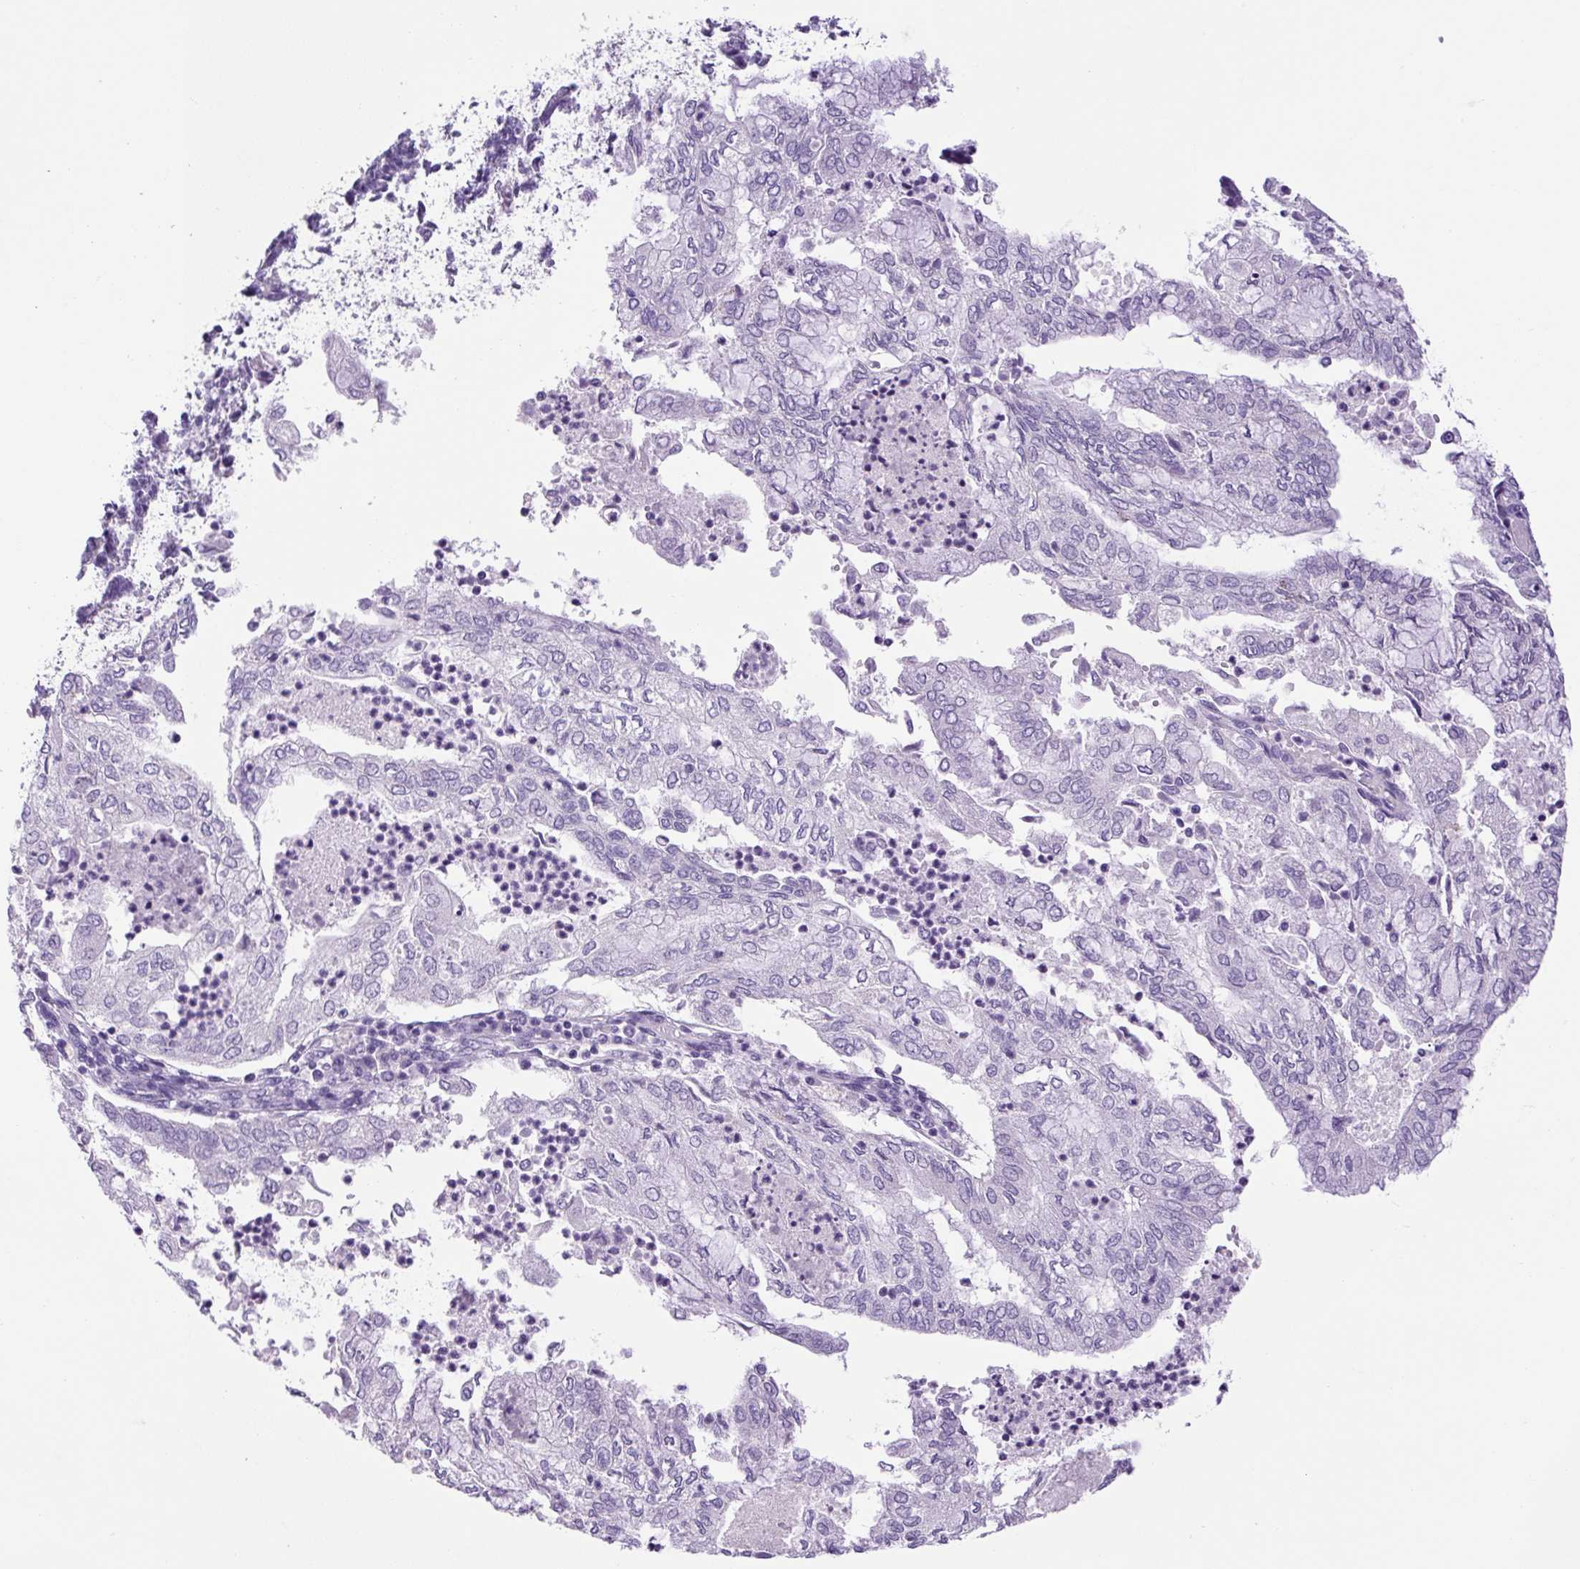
{"staining": {"intensity": "strong", "quantity": "<25%", "location": "cytoplasmic/membranous"}, "tissue": "endometrial cancer", "cell_type": "Tumor cells", "image_type": "cancer", "snomed": [{"axis": "morphology", "description": "Adenocarcinoma, NOS"}, {"axis": "topography", "description": "Endometrium"}], "caption": "Immunohistochemical staining of human endometrial cancer (adenocarcinoma) shows medium levels of strong cytoplasmic/membranous expression in about <25% of tumor cells.", "gene": "CHGA", "patient": {"sex": "female", "age": 75}}